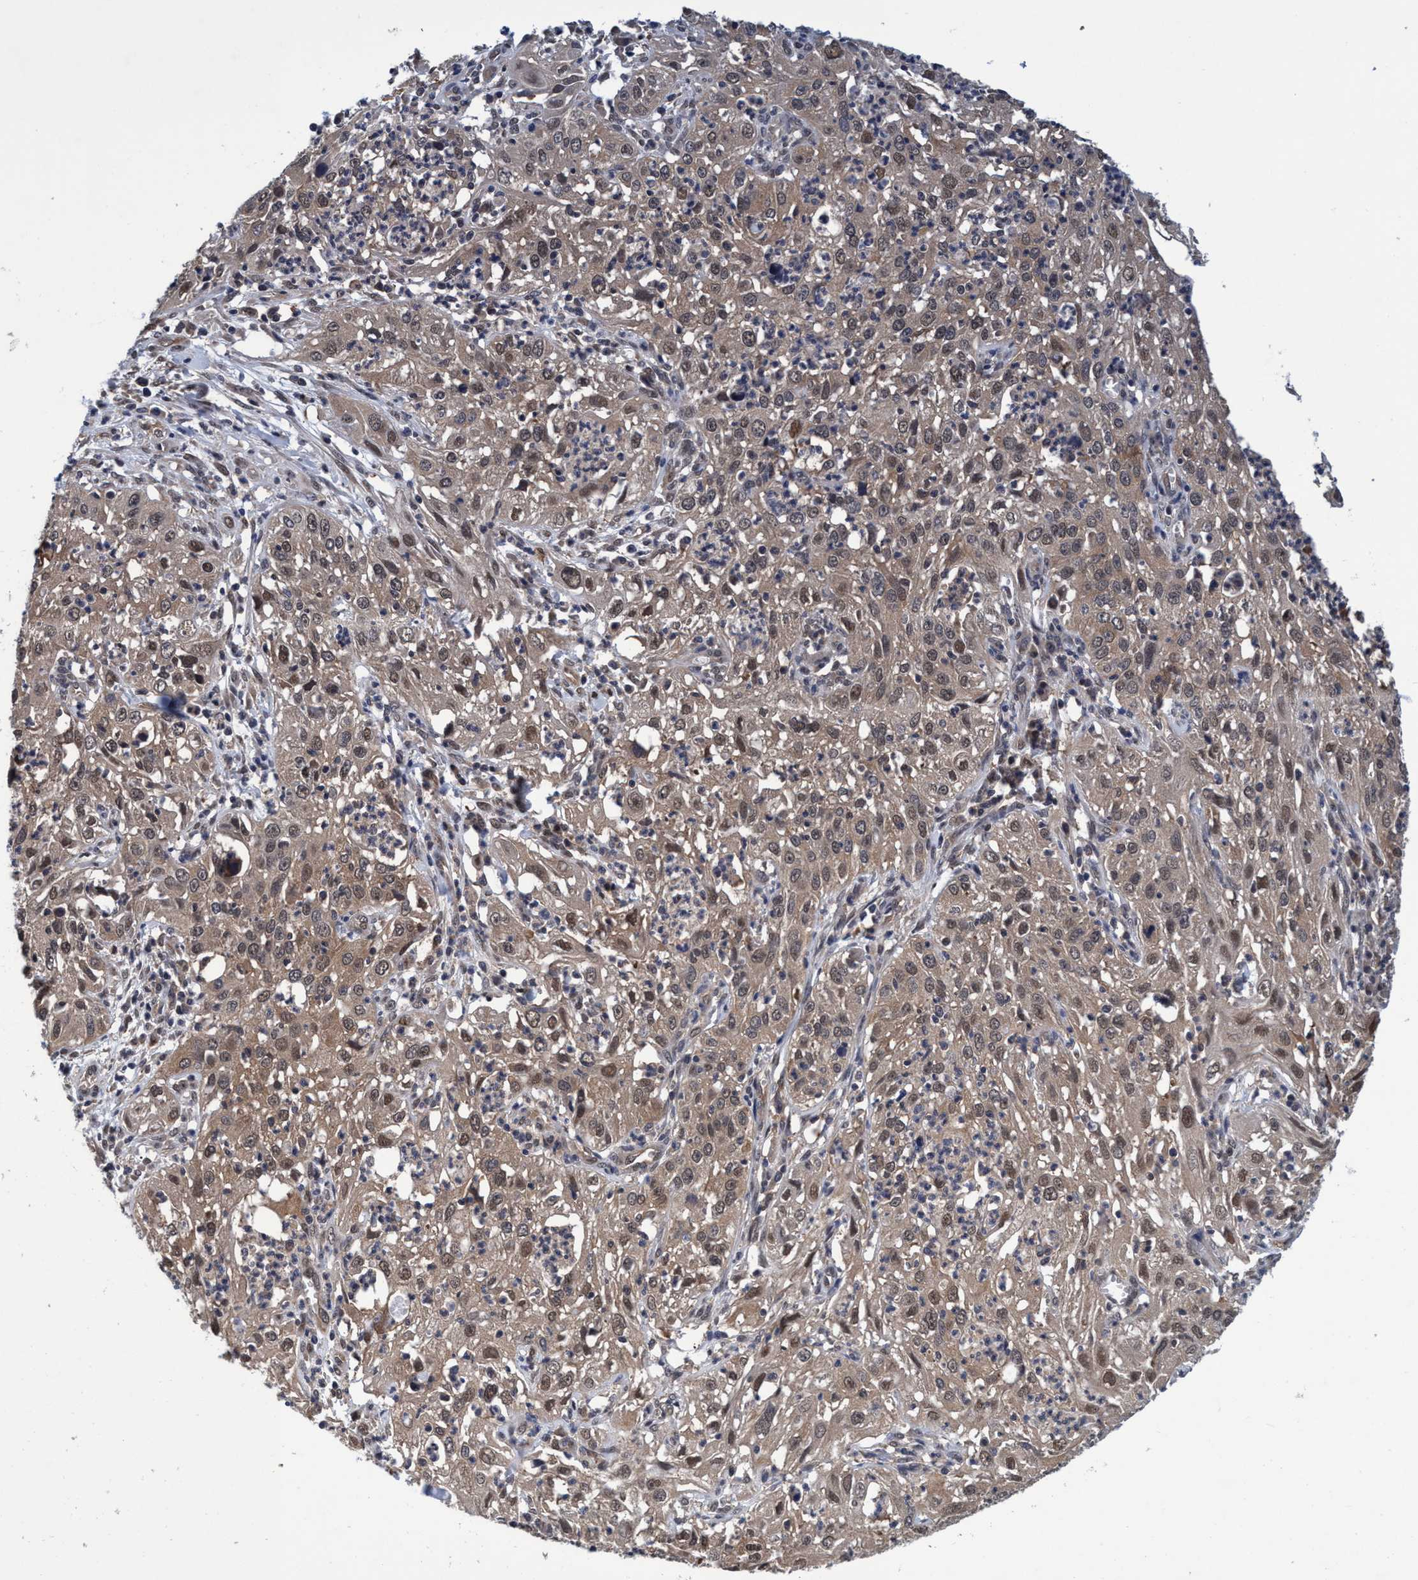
{"staining": {"intensity": "weak", "quantity": ">75%", "location": "cytoplasmic/membranous,nuclear"}, "tissue": "cervical cancer", "cell_type": "Tumor cells", "image_type": "cancer", "snomed": [{"axis": "morphology", "description": "Squamous cell carcinoma, NOS"}, {"axis": "topography", "description": "Cervix"}], "caption": "Weak cytoplasmic/membranous and nuclear positivity is present in about >75% of tumor cells in squamous cell carcinoma (cervical).", "gene": "PSMD12", "patient": {"sex": "female", "age": 32}}